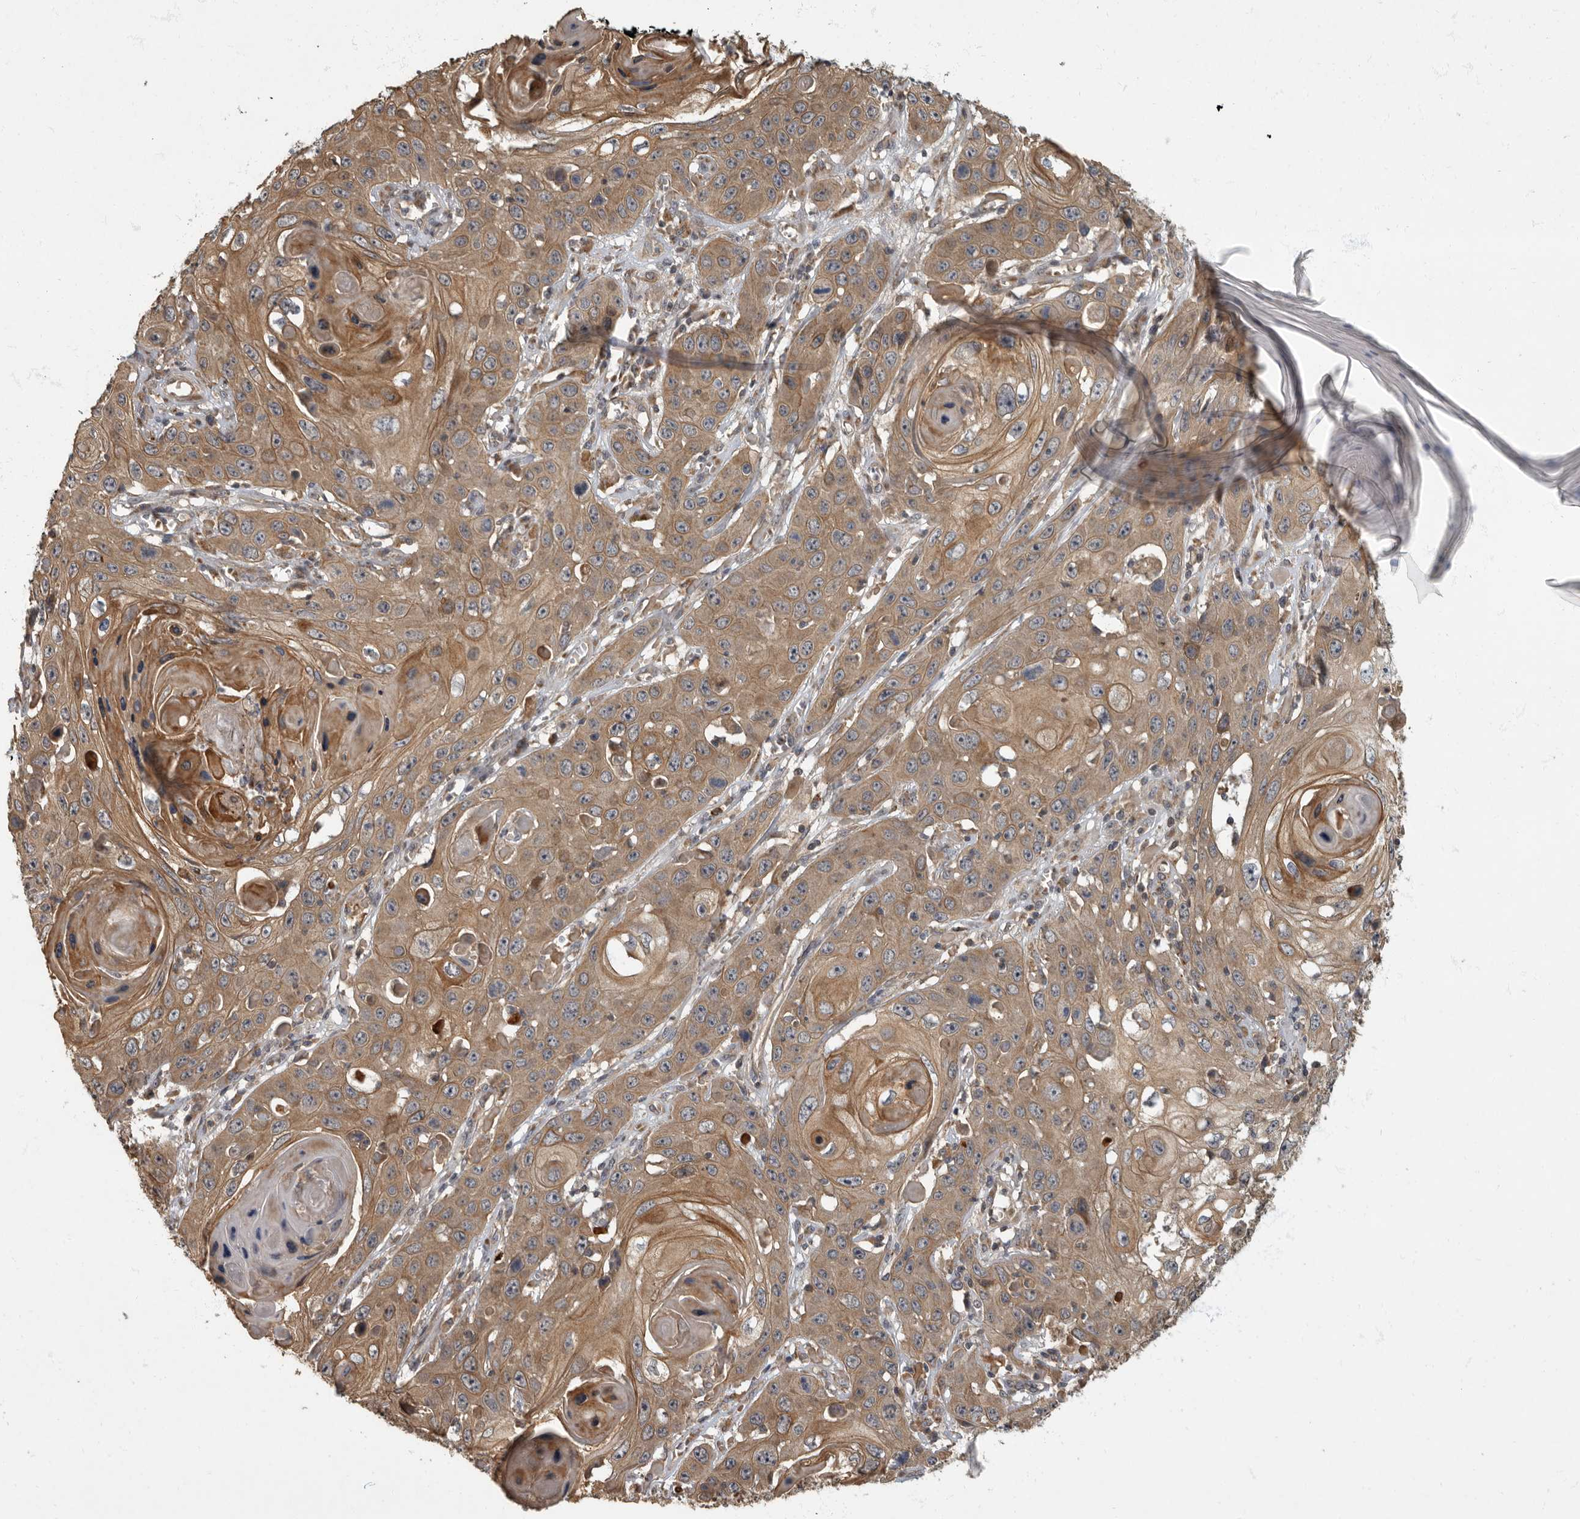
{"staining": {"intensity": "moderate", "quantity": ">75%", "location": "cytoplasmic/membranous"}, "tissue": "skin cancer", "cell_type": "Tumor cells", "image_type": "cancer", "snomed": [{"axis": "morphology", "description": "Squamous cell carcinoma, NOS"}, {"axis": "topography", "description": "Skin"}], "caption": "This image demonstrates IHC staining of human skin squamous cell carcinoma, with medium moderate cytoplasmic/membranous expression in about >75% of tumor cells.", "gene": "IQCK", "patient": {"sex": "male", "age": 55}}